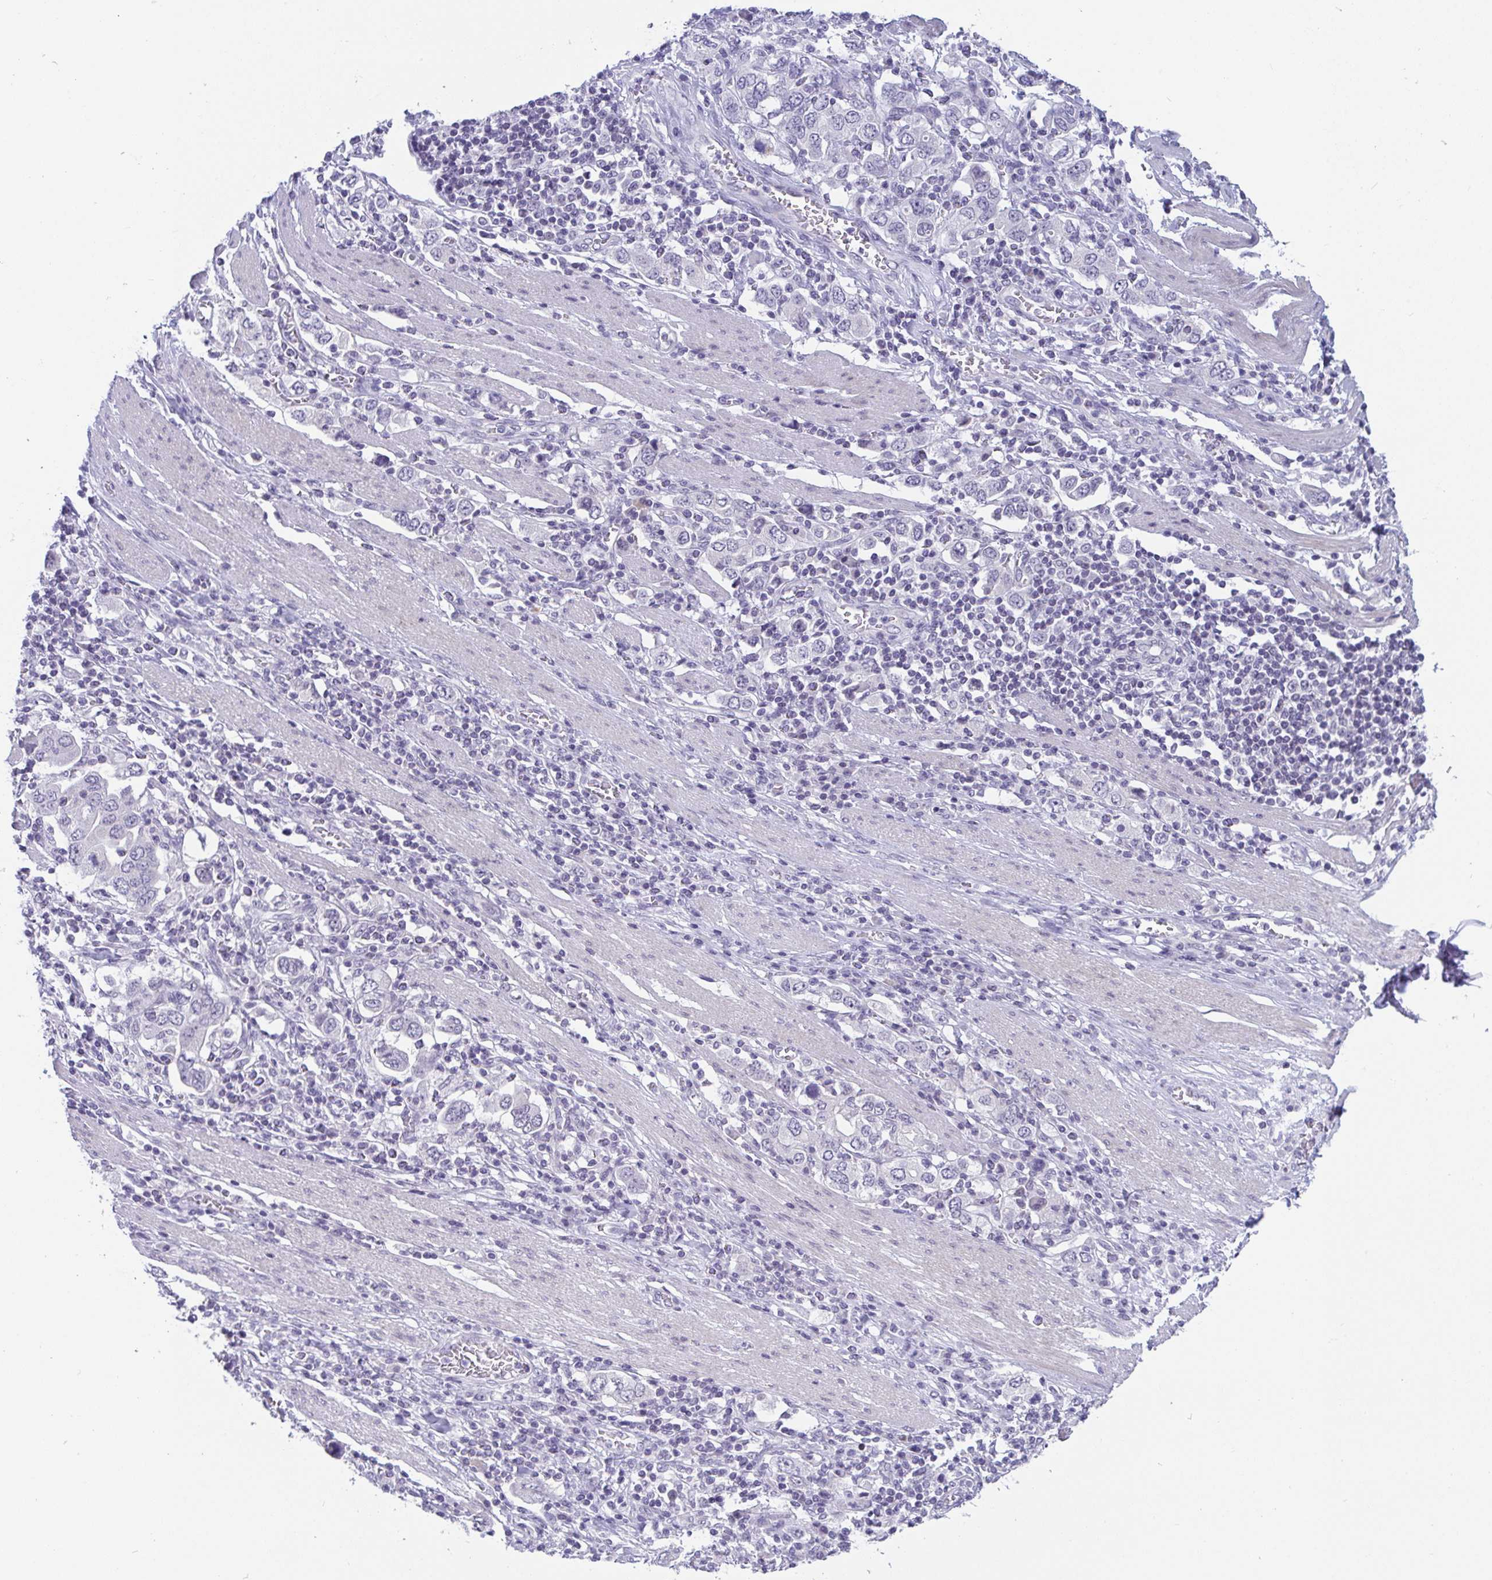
{"staining": {"intensity": "negative", "quantity": "none", "location": "none"}, "tissue": "stomach cancer", "cell_type": "Tumor cells", "image_type": "cancer", "snomed": [{"axis": "morphology", "description": "Adenocarcinoma, NOS"}, {"axis": "topography", "description": "Stomach, upper"}, {"axis": "topography", "description": "Stomach"}], "caption": "There is no significant staining in tumor cells of stomach cancer (adenocarcinoma). (Brightfield microscopy of DAB (3,3'-diaminobenzidine) immunohistochemistry (IHC) at high magnification).", "gene": "BMAL2", "patient": {"sex": "male", "age": 62}}